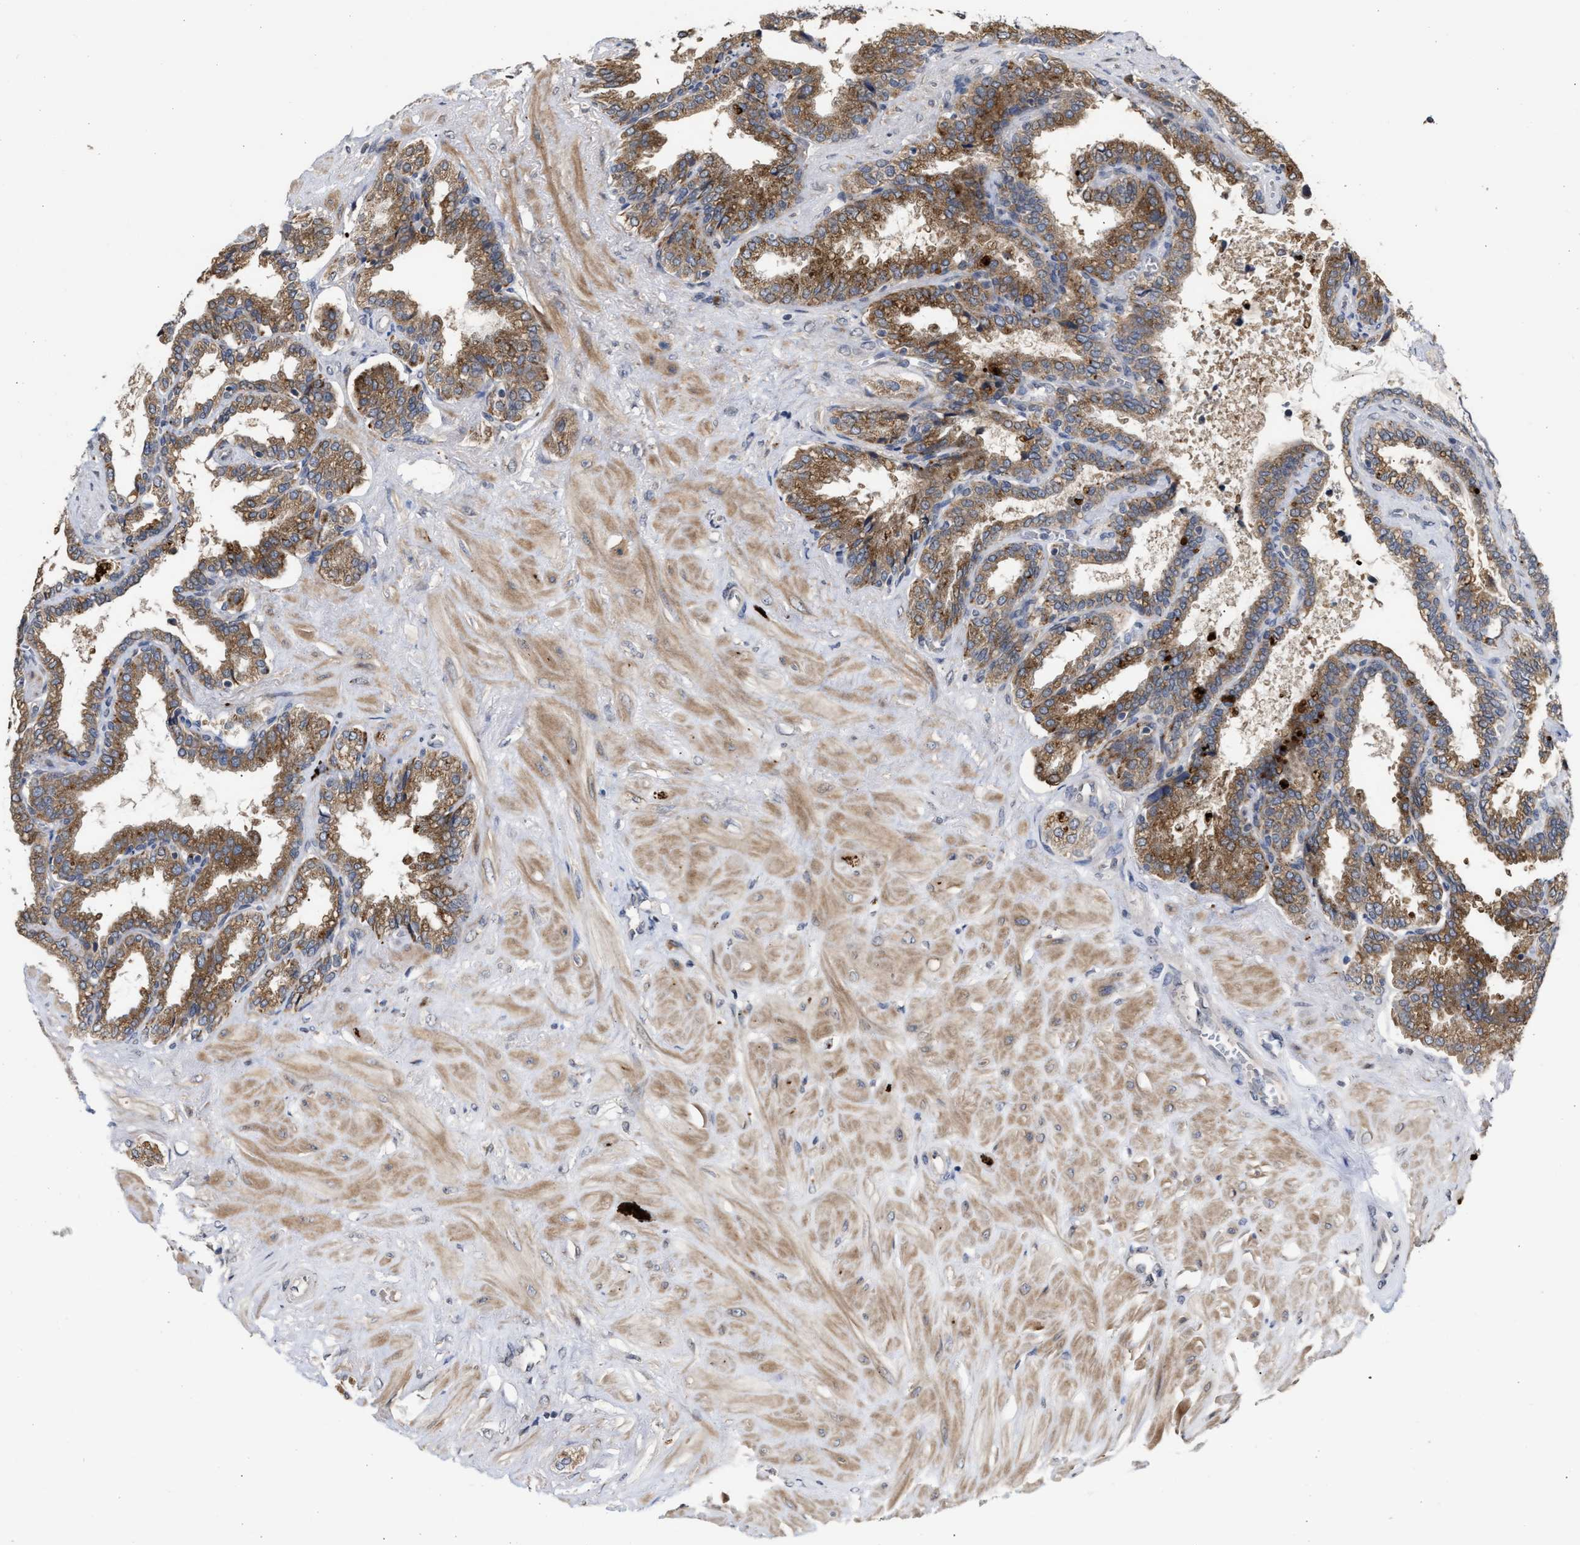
{"staining": {"intensity": "moderate", "quantity": "25%-75%", "location": "cytoplasmic/membranous"}, "tissue": "seminal vesicle", "cell_type": "Glandular cells", "image_type": "normal", "snomed": [{"axis": "morphology", "description": "Normal tissue, NOS"}, {"axis": "topography", "description": "Seminal veicle"}], "caption": "Protein staining demonstrates moderate cytoplasmic/membranous expression in about 25%-75% of glandular cells in unremarkable seminal vesicle.", "gene": "SAR1A", "patient": {"sex": "male", "age": 46}}